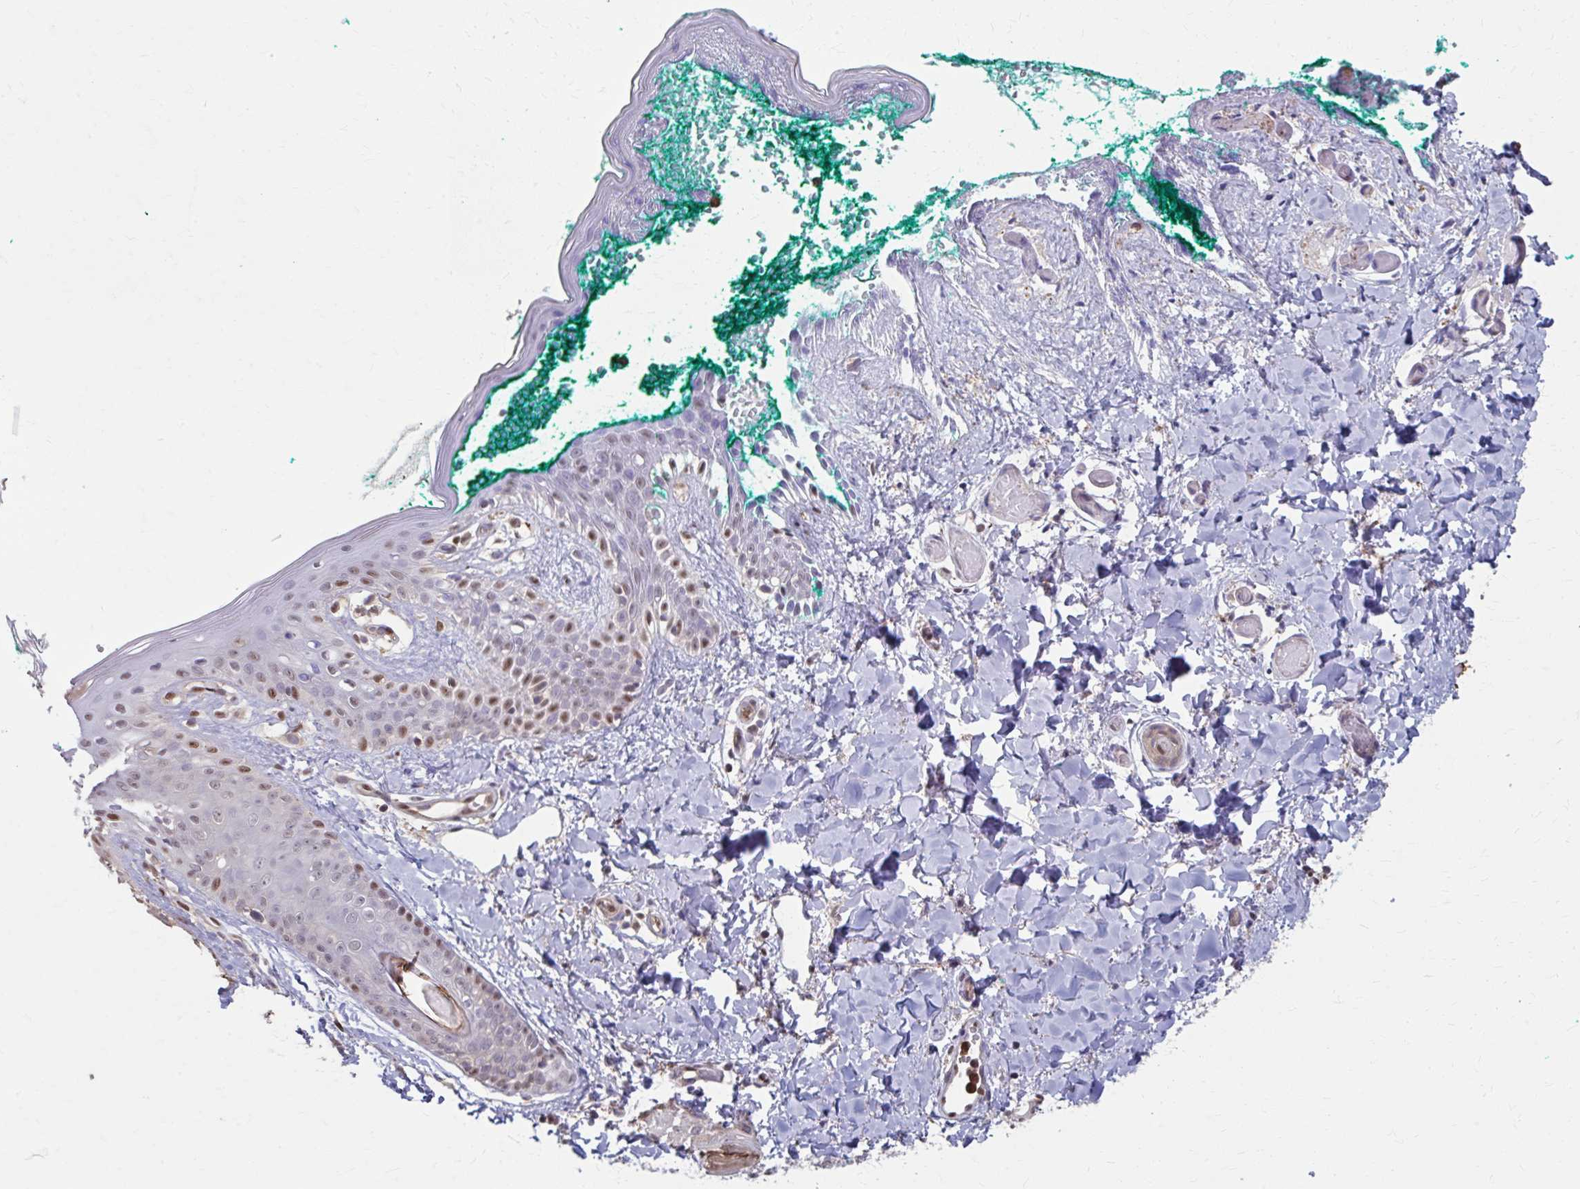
{"staining": {"intensity": "moderate", "quantity": ">75%", "location": "nuclear"}, "tissue": "skin", "cell_type": "Fibroblasts", "image_type": "normal", "snomed": [{"axis": "morphology", "description": "Normal tissue, NOS"}, {"axis": "topography", "description": "Skin"}], "caption": "The photomicrograph demonstrates staining of benign skin, revealing moderate nuclear protein positivity (brown color) within fibroblasts.", "gene": "ING4", "patient": {"sex": "male", "age": 16}}